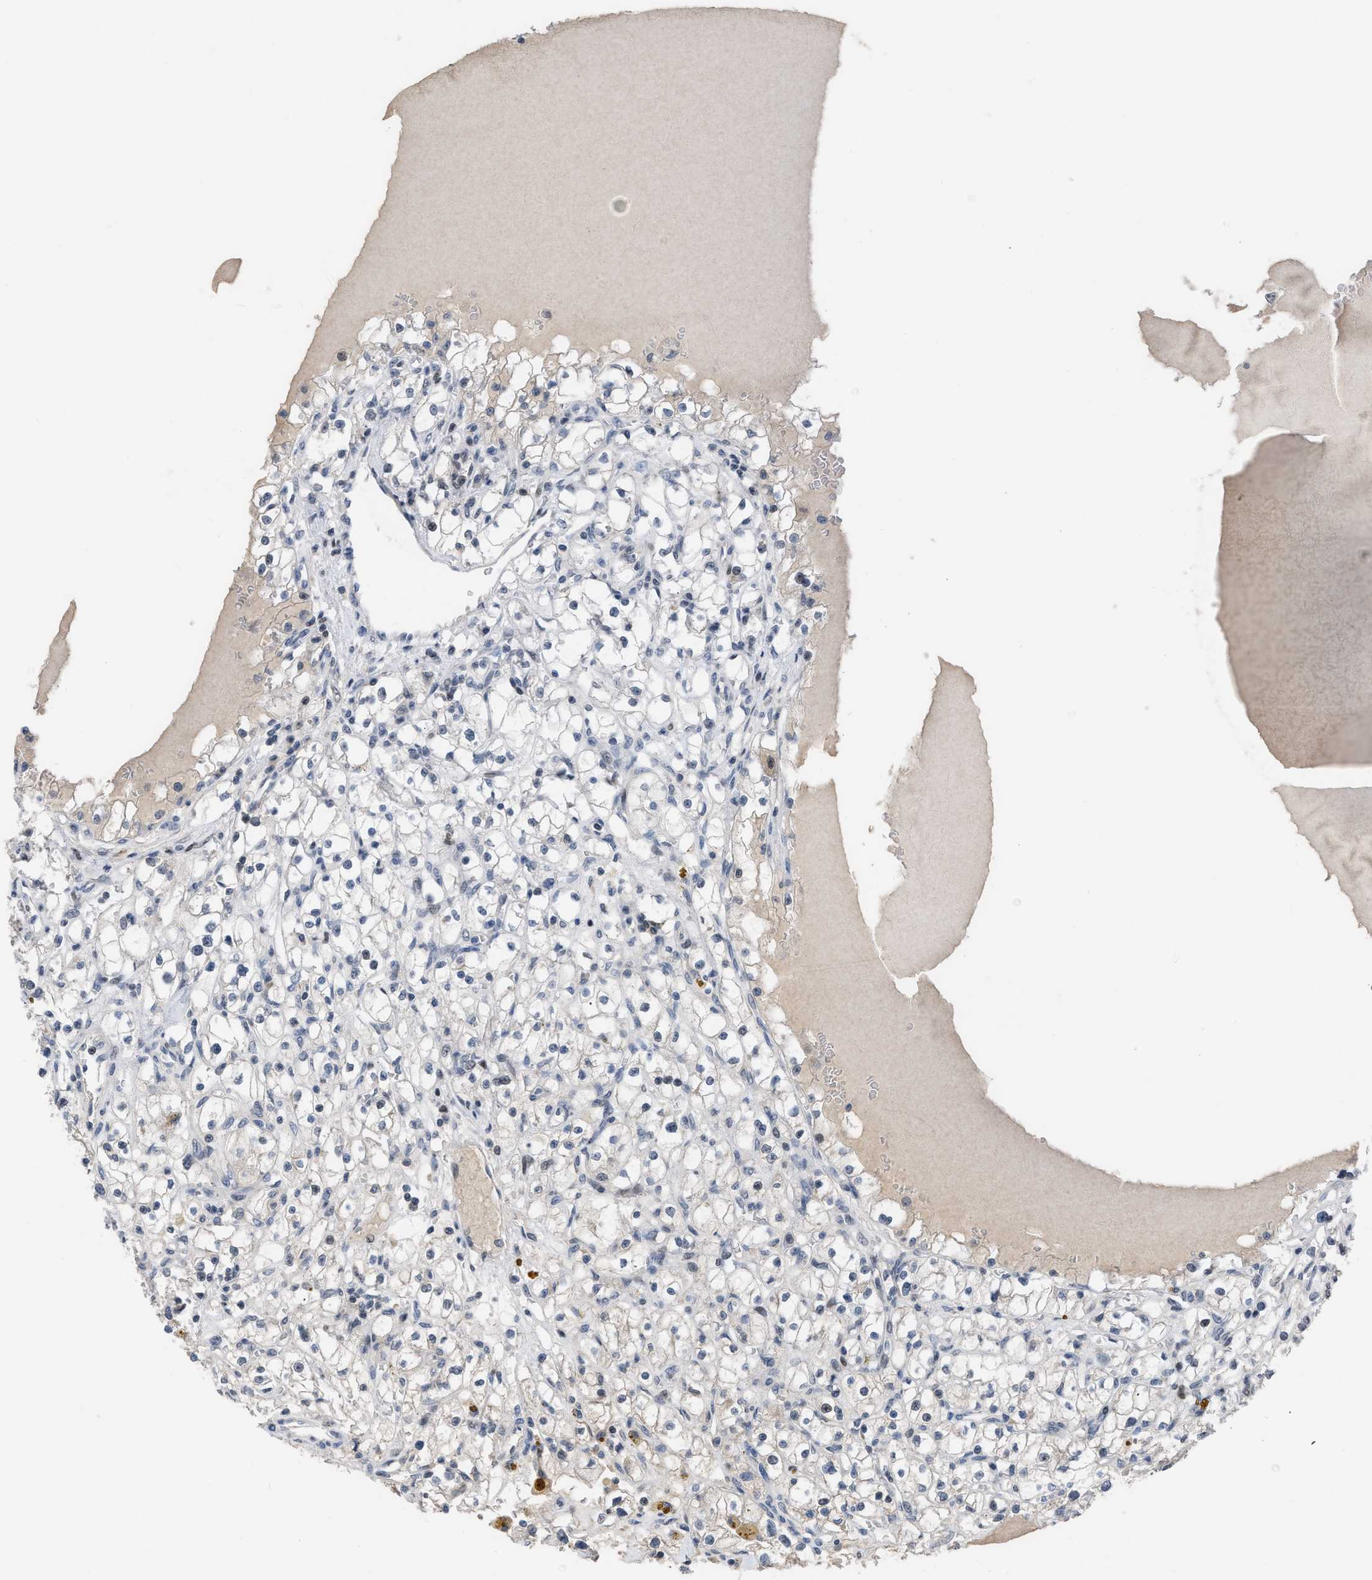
{"staining": {"intensity": "weak", "quantity": "<25%", "location": "cytoplasmic/membranous"}, "tissue": "renal cancer", "cell_type": "Tumor cells", "image_type": "cancer", "snomed": [{"axis": "morphology", "description": "Adenocarcinoma, NOS"}, {"axis": "topography", "description": "Kidney"}], "caption": "IHC image of neoplastic tissue: human adenocarcinoma (renal) stained with DAB demonstrates no significant protein staining in tumor cells.", "gene": "SETDB1", "patient": {"sex": "male", "age": 56}}